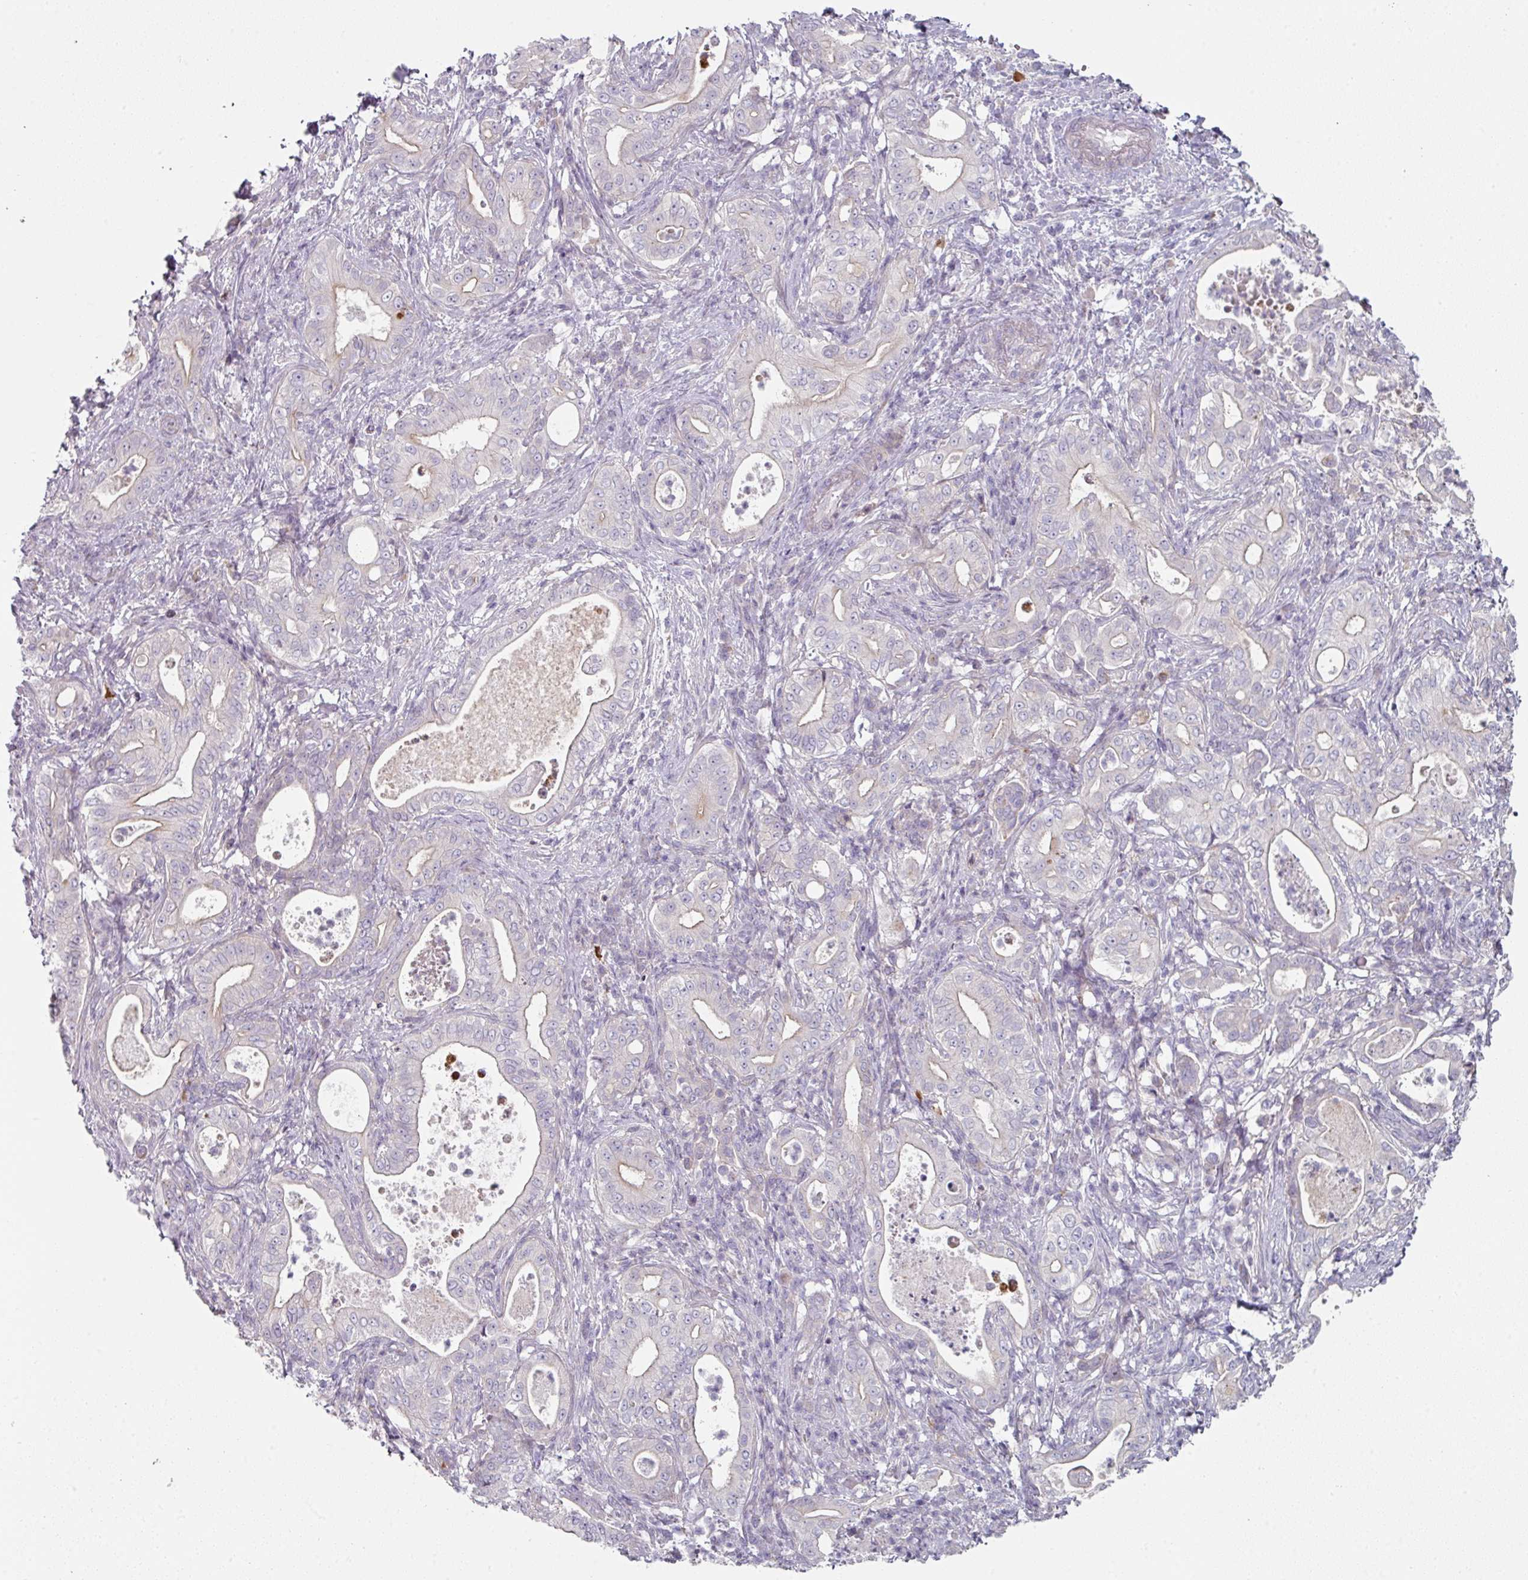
{"staining": {"intensity": "negative", "quantity": "none", "location": "none"}, "tissue": "pancreatic cancer", "cell_type": "Tumor cells", "image_type": "cancer", "snomed": [{"axis": "morphology", "description": "Adenocarcinoma, NOS"}, {"axis": "topography", "description": "Pancreas"}], "caption": "The immunohistochemistry (IHC) histopathology image has no significant positivity in tumor cells of pancreatic cancer tissue.", "gene": "WSB2", "patient": {"sex": "male", "age": 71}}